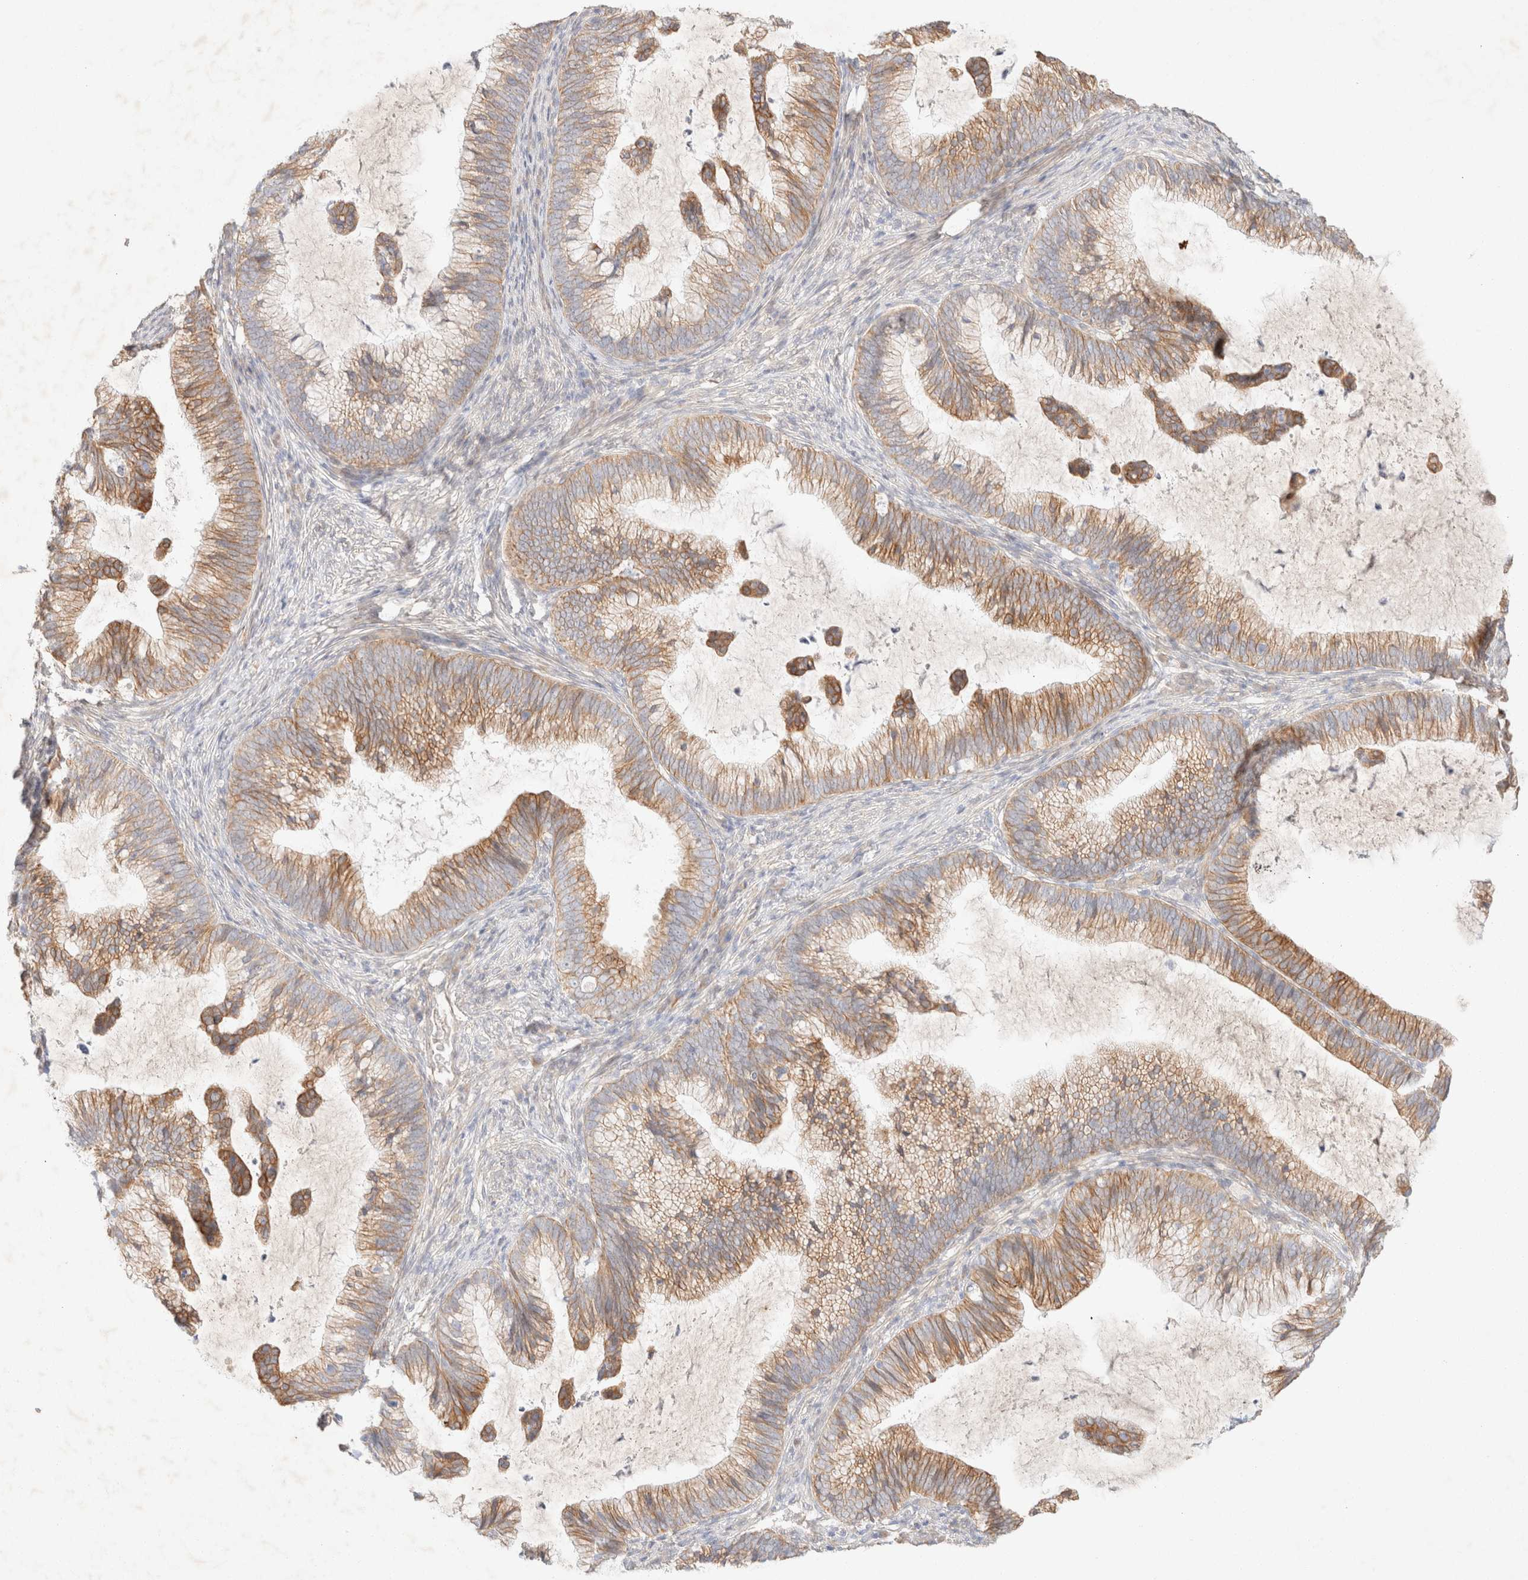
{"staining": {"intensity": "moderate", "quantity": ">75%", "location": "cytoplasmic/membranous"}, "tissue": "cervical cancer", "cell_type": "Tumor cells", "image_type": "cancer", "snomed": [{"axis": "morphology", "description": "Adenocarcinoma, NOS"}, {"axis": "topography", "description": "Cervix"}], "caption": "This photomicrograph displays immunohistochemistry (IHC) staining of cervical cancer, with medium moderate cytoplasmic/membranous staining in approximately >75% of tumor cells.", "gene": "CSNK1E", "patient": {"sex": "female", "age": 36}}